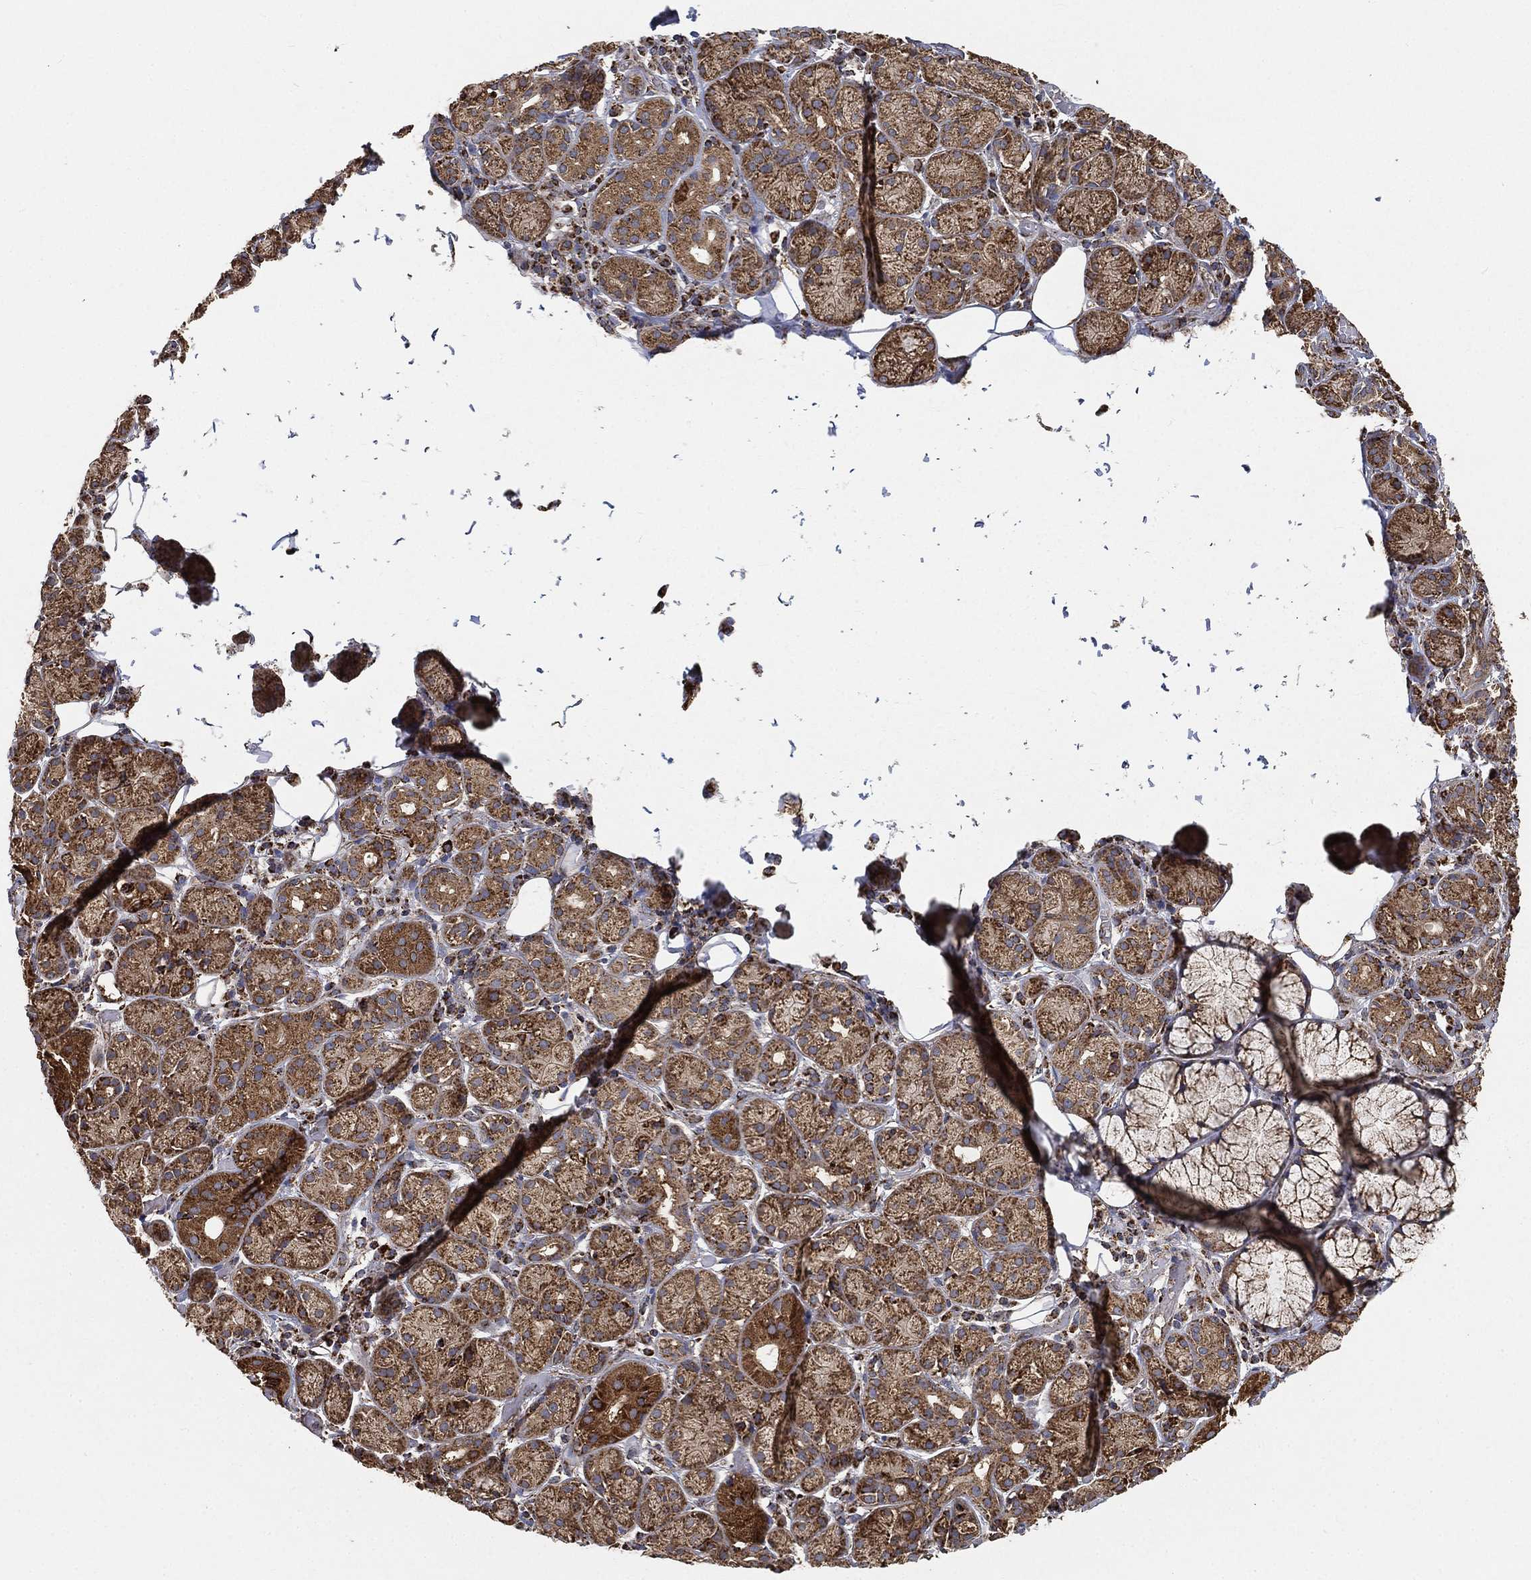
{"staining": {"intensity": "strong", "quantity": ">75%", "location": "cytoplasmic/membranous"}, "tissue": "salivary gland", "cell_type": "Glandular cells", "image_type": "normal", "snomed": [{"axis": "morphology", "description": "Normal tissue, NOS"}, {"axis": "topography", "description": "Salivary gland"}], "caption": "About >75% of glandular cells in unremarkable human salivary gland show strong cytoplasmic/membranous protein expression as visualized by brown immunohistochemical staining.", "gene": "SLC38A7", "patient": {"sex": "male", "age": 71}}